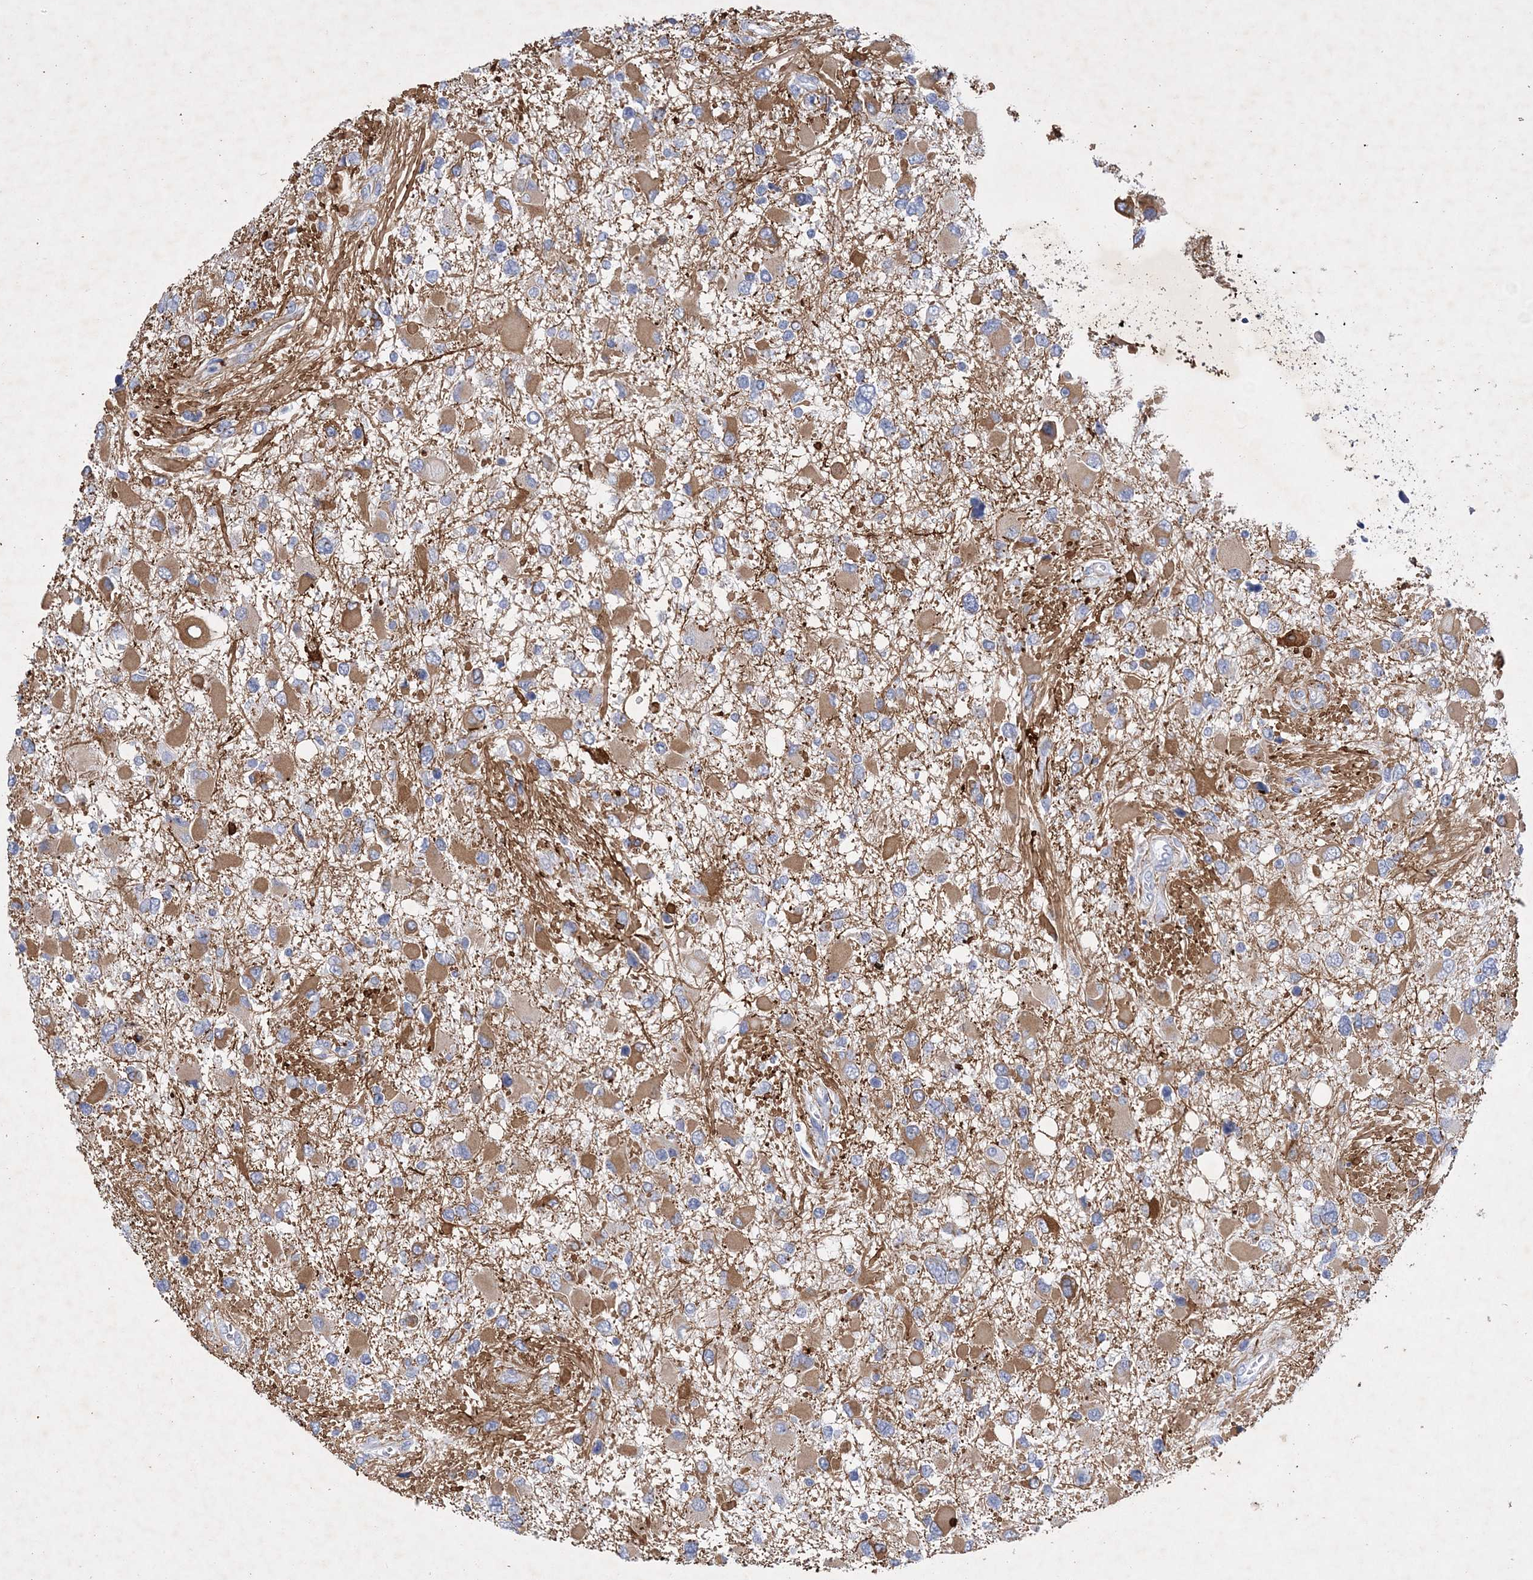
{"staining": {"intensity": "moderate", "quantity": "25%-75%", "location": "cytoplasmic/membranous"}, "tissue": "glioma", "cell_type": "Tumor cells", "image_type": "cancer", "snomed": [{"axis": "morphology", "description": "Glioma, malignant, High grade"}, {"axis": "topography", "description": "Brain"}], "caption": "Glioma stained with a brown dye exhibits moderate cytoplasmic/membranous positive positivity in approximately 25%-75% of tumor cells.", "gene": "COPS8", "patient": {"sex": "male", "age": 53}}